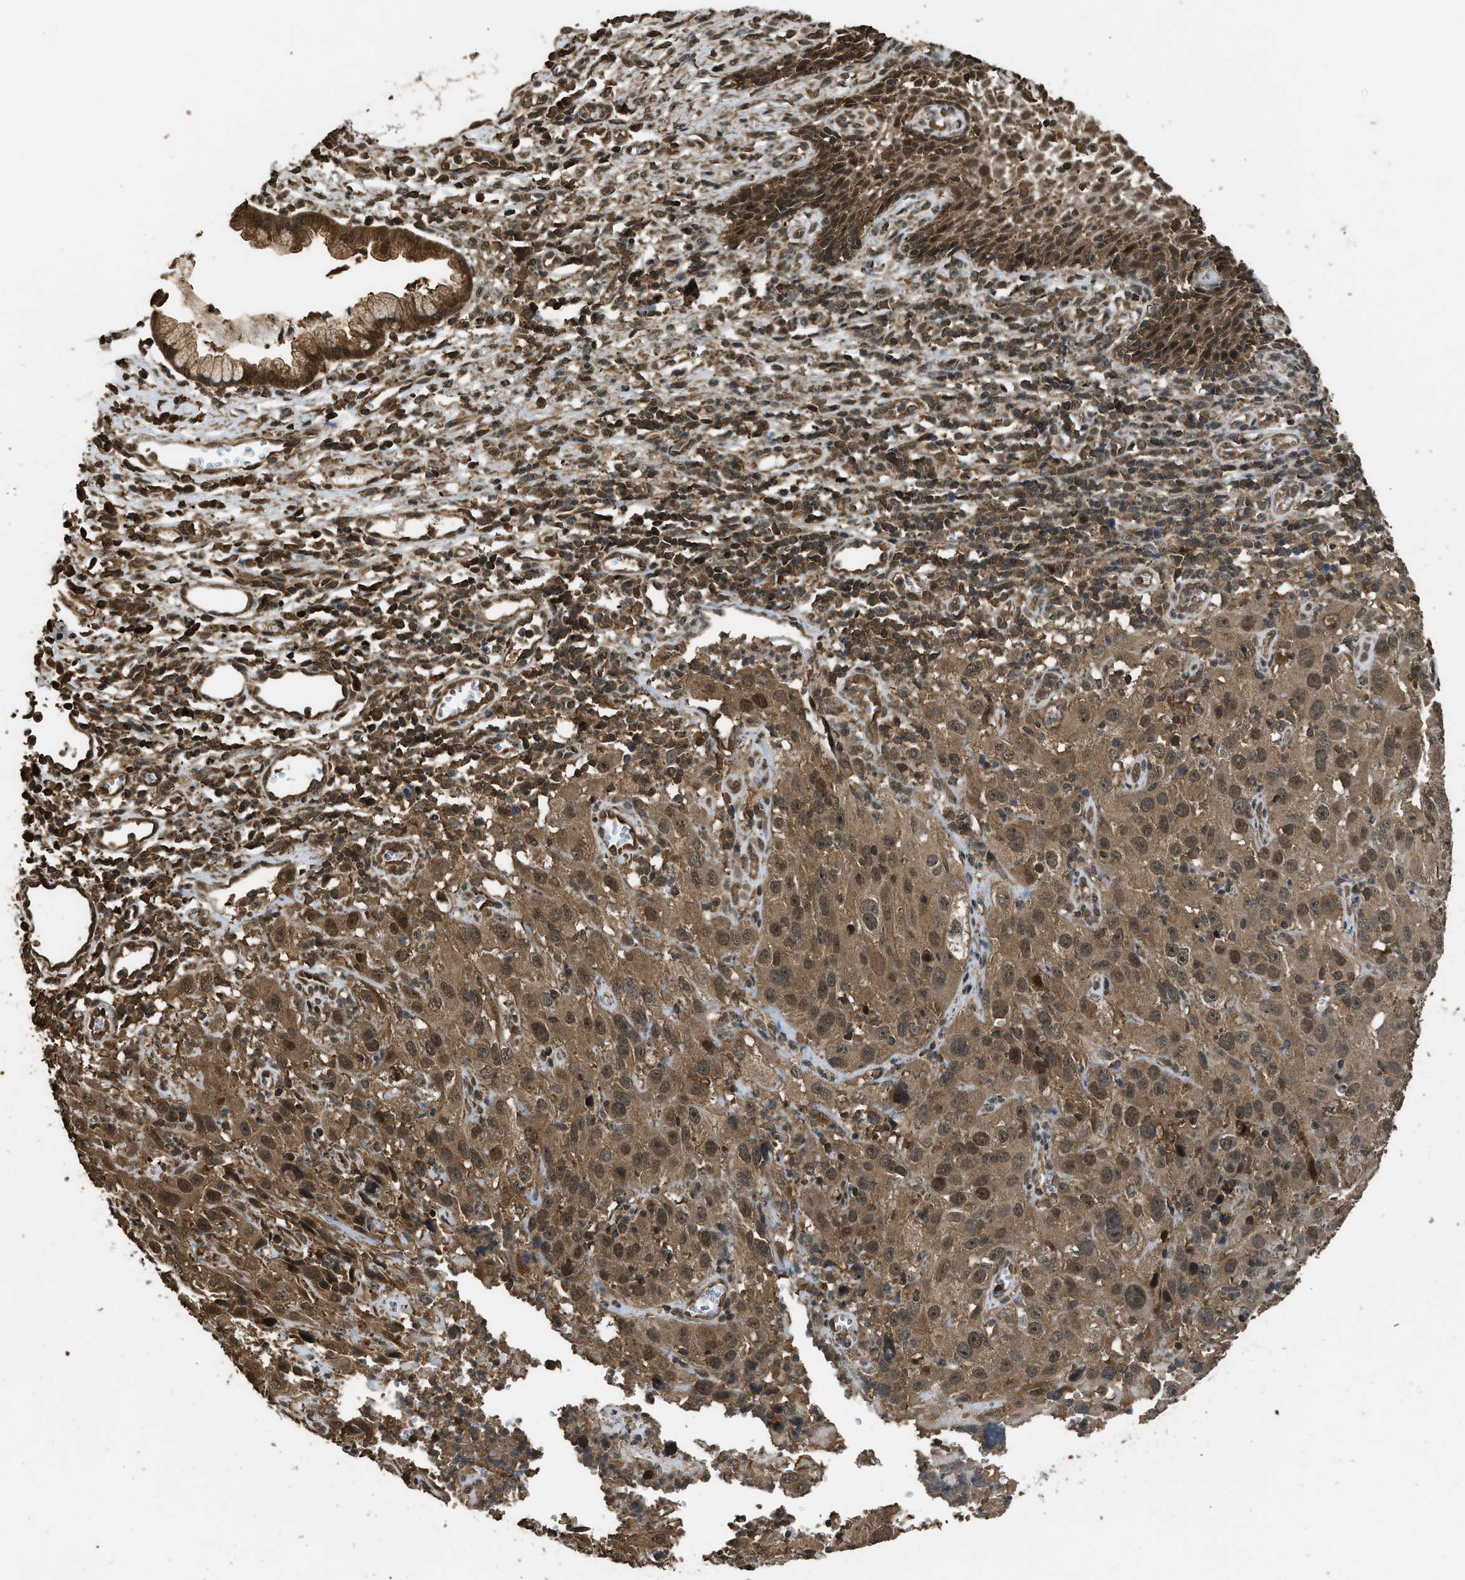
{"staining": {"intensity": "moderate", "quantity": ">75%", "location": "cytoplasmic/membranous,nuclear"}, "tissue": "cervical cancer", "cell_type": "Tumor cells", "image_type": "cancer", "snomed": [{"axis": "morphology", "description": "Squamous cell carcinoma, NOS"}, {"axis": "topography", "description": "Cervix"}], "caption": "DAB (3,3'-diaminobenzidine) immunohistochemical staining of cervical squamous cell carcinoma exhibits moderate cytoplasmic/membranous and nuclear protein positivity in approximately >75% of tumor cells.", "gene": "MYBL2", "patient": {"sex": "female", "age": 32}}